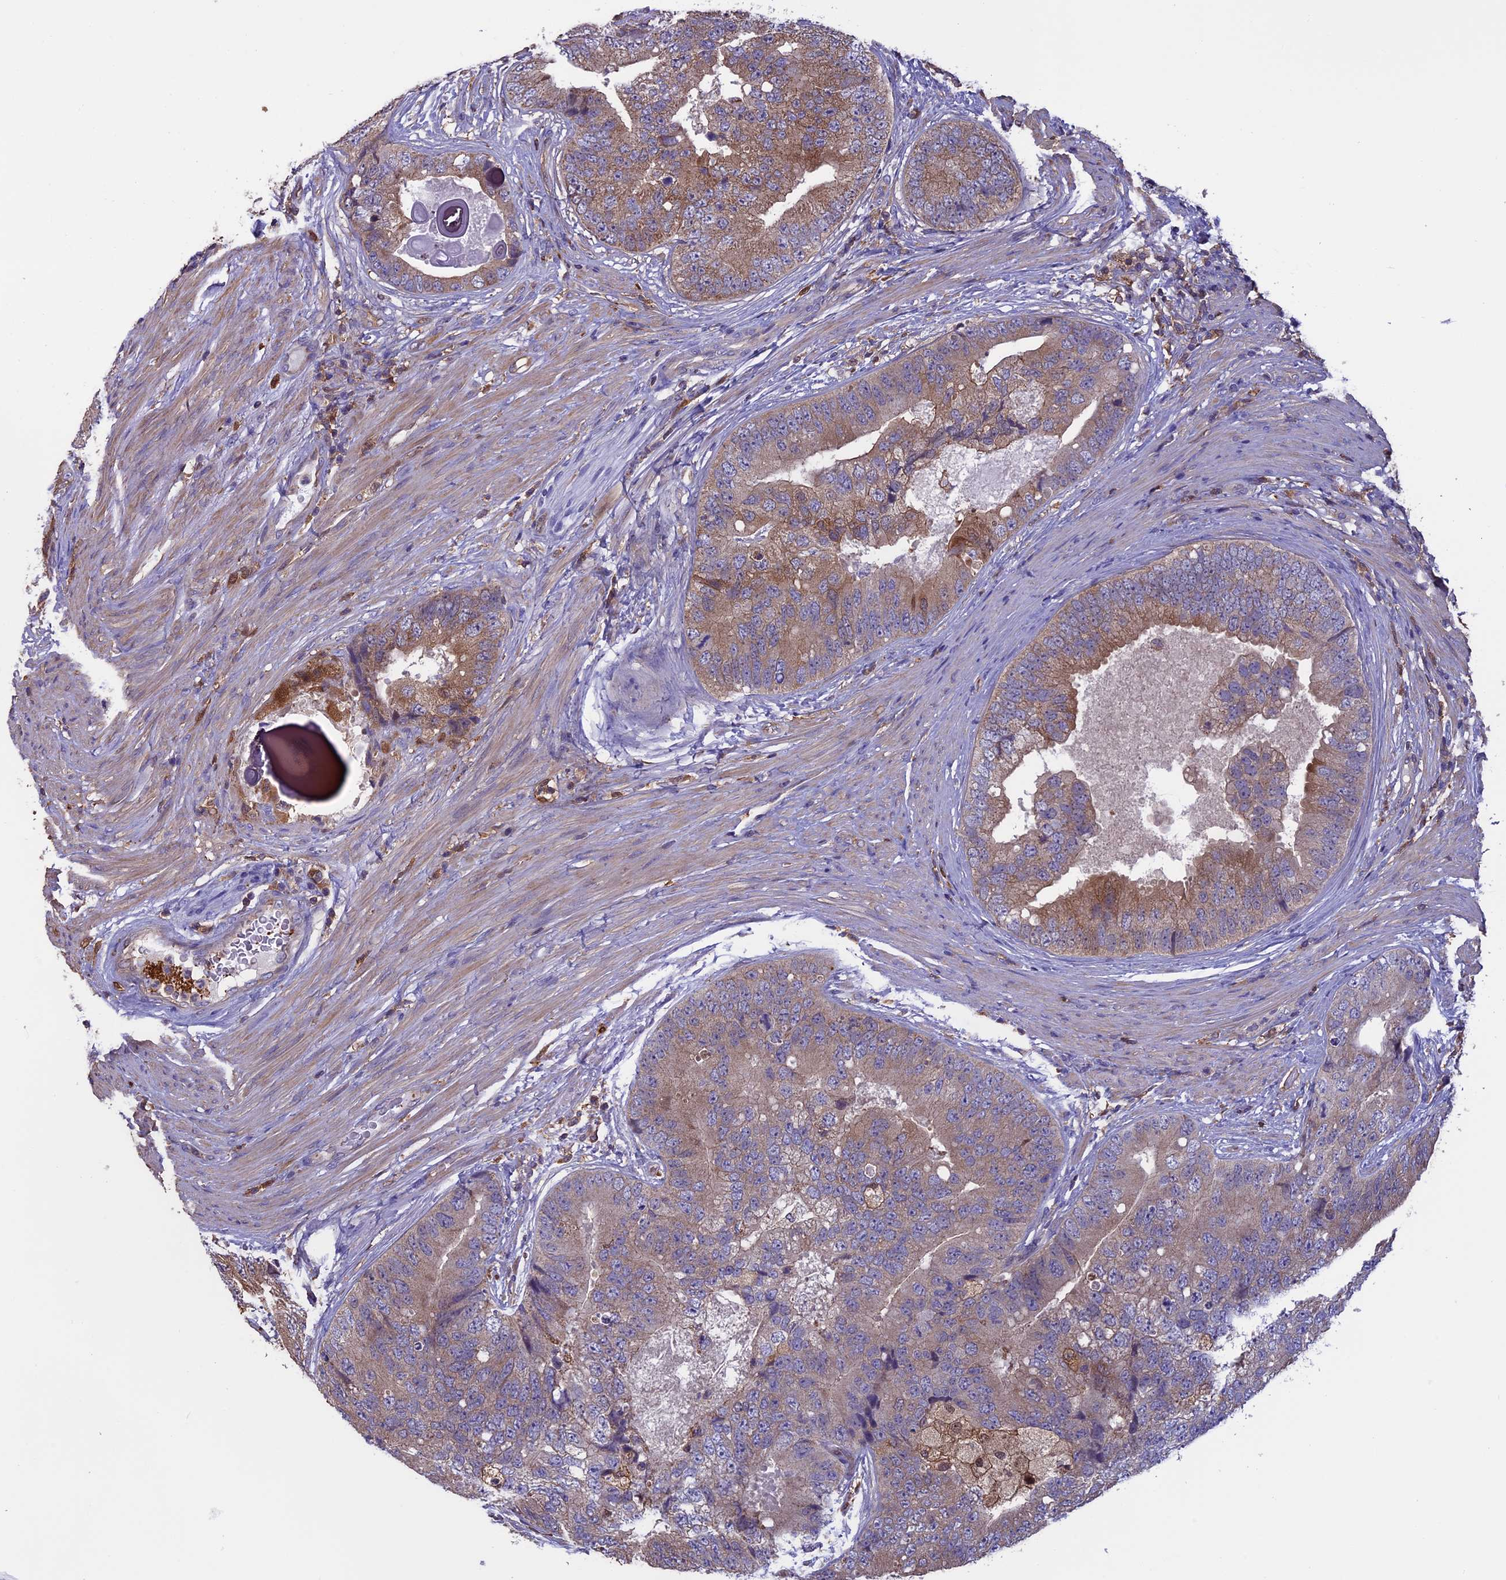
{"staining": {"intensity": "moderate", "quantity": "25%-75%", "location": "cytoplasmic/membranous"}, "tissue": "prostate cancer", "cell_type": "Tumor cells", "image_type": "cancer", "snomed": [{"axis": "morphology", "description": "Adenocarcinoma, High grade"}, {"axis": "topography", "description": "Prostate"}], "caption": "Prostate high-grade adenocarcinoma stained for a protein (brown) displays moderate cytoplasmic/membranous positive staining in about 25%-75% of tumor cells.", "gene": "ARHGAP18", "patient": {"sex": "male", "age": 70}}